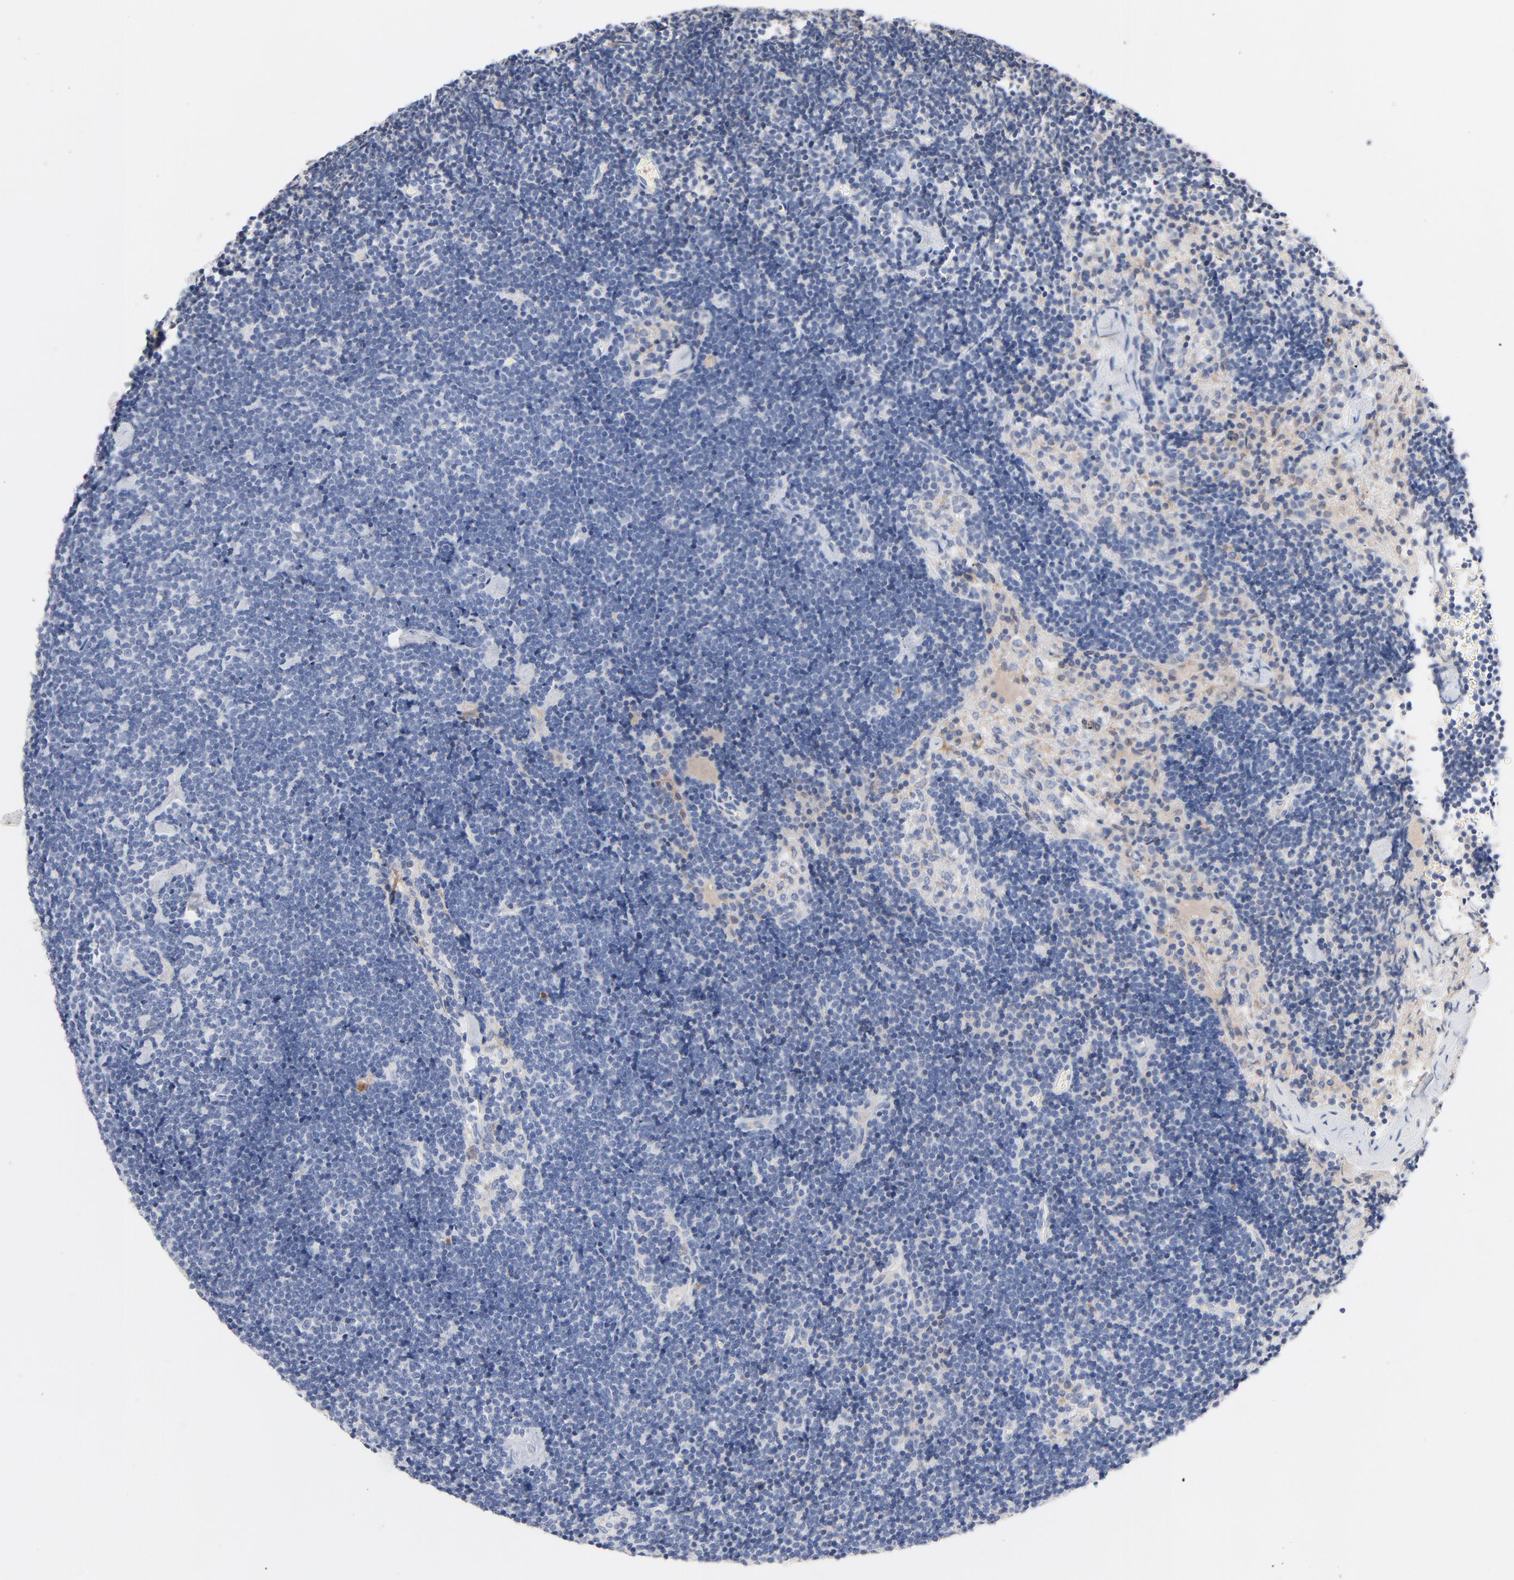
{"staining": {"intensity": "negative", "quantity": "none", "location": "none"}, "tissue": "lymph node", "cell_type": "Germinal center cells", "image_type": "normal", "snomed": [{"axis": "morphology", "description": "Normal tissue, NOS"}, {"axis": "topography", "description": "Lymph node"}], "caption": "IHC micrograph of benign lymph node: lymph node stained with DAB (3,3'-diaminobenzidine) demonstrates no significant protein expression in germinal center cells. (Stains: DAB (3,3'-diaminobenzidine) immunohistochemistry (IHC) with hematoxylin counter stain, Microscopy: brightfield microscopy at high magnification).", "gene": "SERPINA4", "patient": {"sex": "male", "age": 63}}